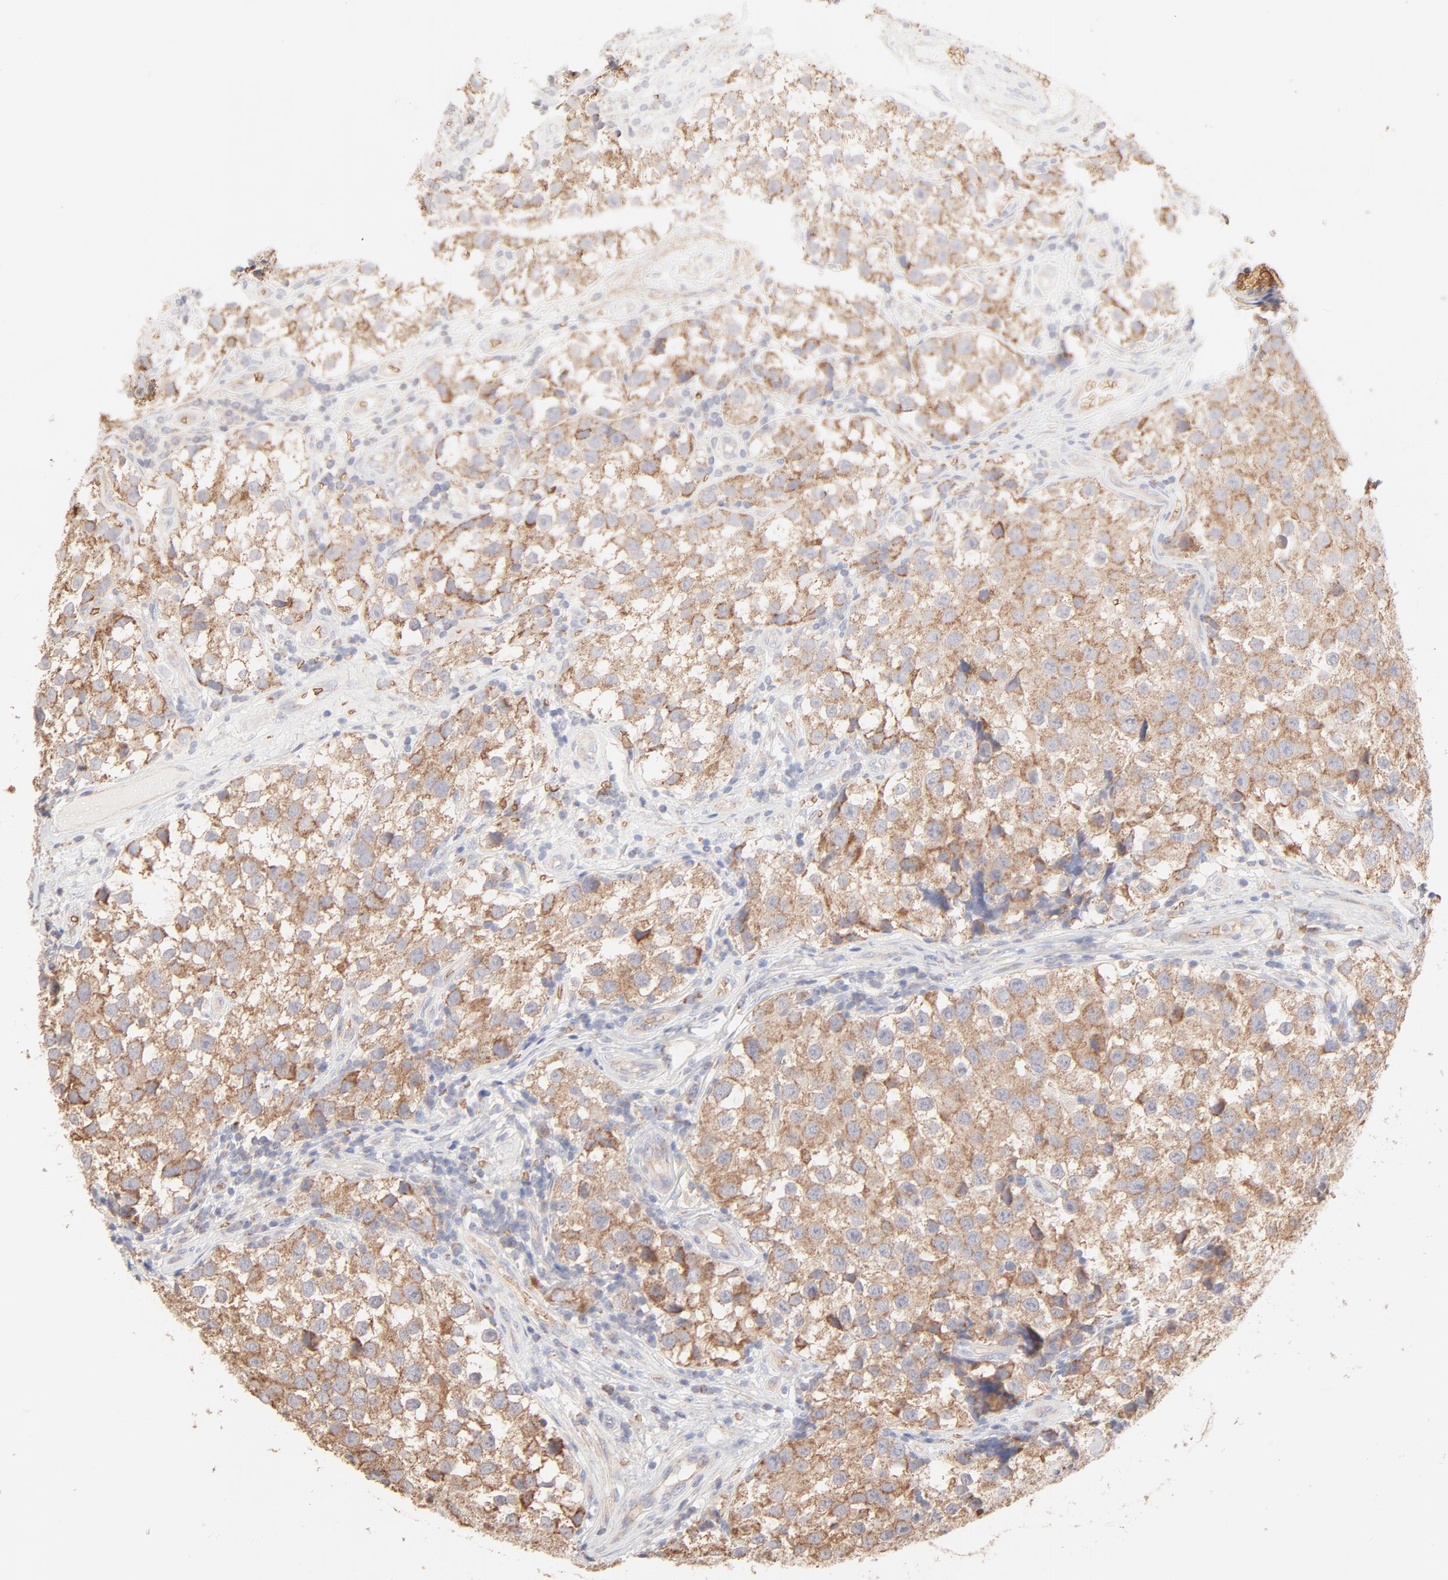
{"staining": {"intensity": "moderate", "quantity": ">75%", "location": "cytoplasmic/membranous"}, "tissue": "testis cancer", "cell_type": "Tumor cells", "image_type": "cancer", "snomed": [{"axis": "morphology", "description": "Seminoma, NOS"}, {"axis": "topography", "description": "Testis"}], "caption": "Protein expression analysis of human testis cancer reveals moderate cytoplasmic/membranous expression in approximately >75% of tumor cells. Nuclei are stained in blue.", "gene": "SPTB", "patient": {"sex": "male", "age": 39}}